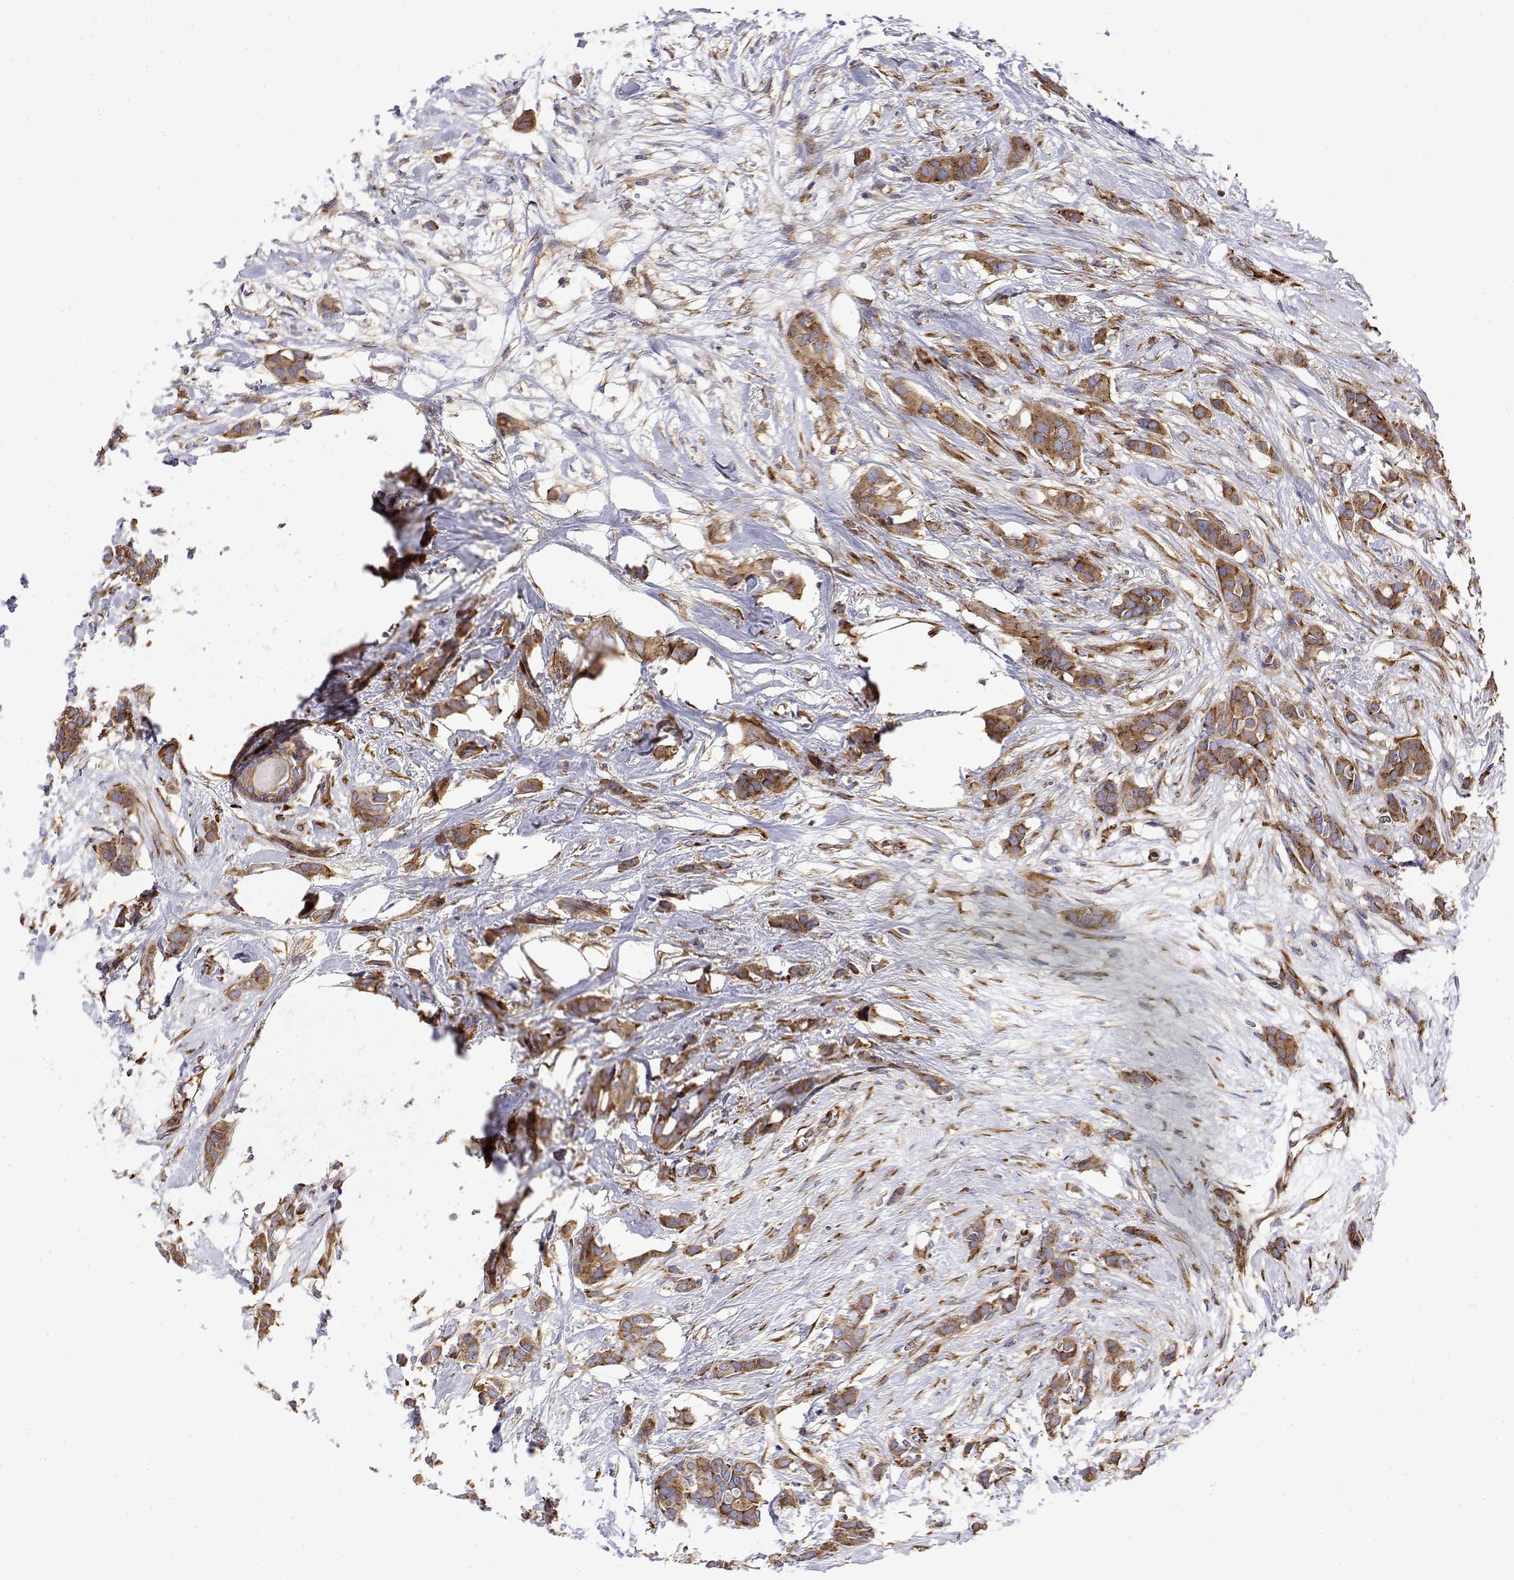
{"staining": {"intensity": "moderate", "quantity": ">75%", "location": "cytoplasmic/membranous"}, "tissue": "breast cancer", "cell_type": "Tumor cells", "image_type": "cancer", "snomed": [{"axis": "morphology", "description": "Duct carcinoma"}, {"axis": "topography", "description": "Breast"}], "caption": "IHC staining of breast cancer, which shows medium levels of moderate cytoplasmic/membranous expression in approximately >75% of tumor cells indicating moderate cytoplasmic/membranous protein expression. The staining was performed using DAB (3,3'-diaminobenzidine) (brown) for protein detection and nuclei were counterstained in hematoxylin (blue).", "gene": "EEF1G", "patient": {"sex": "female", "age": 62}}